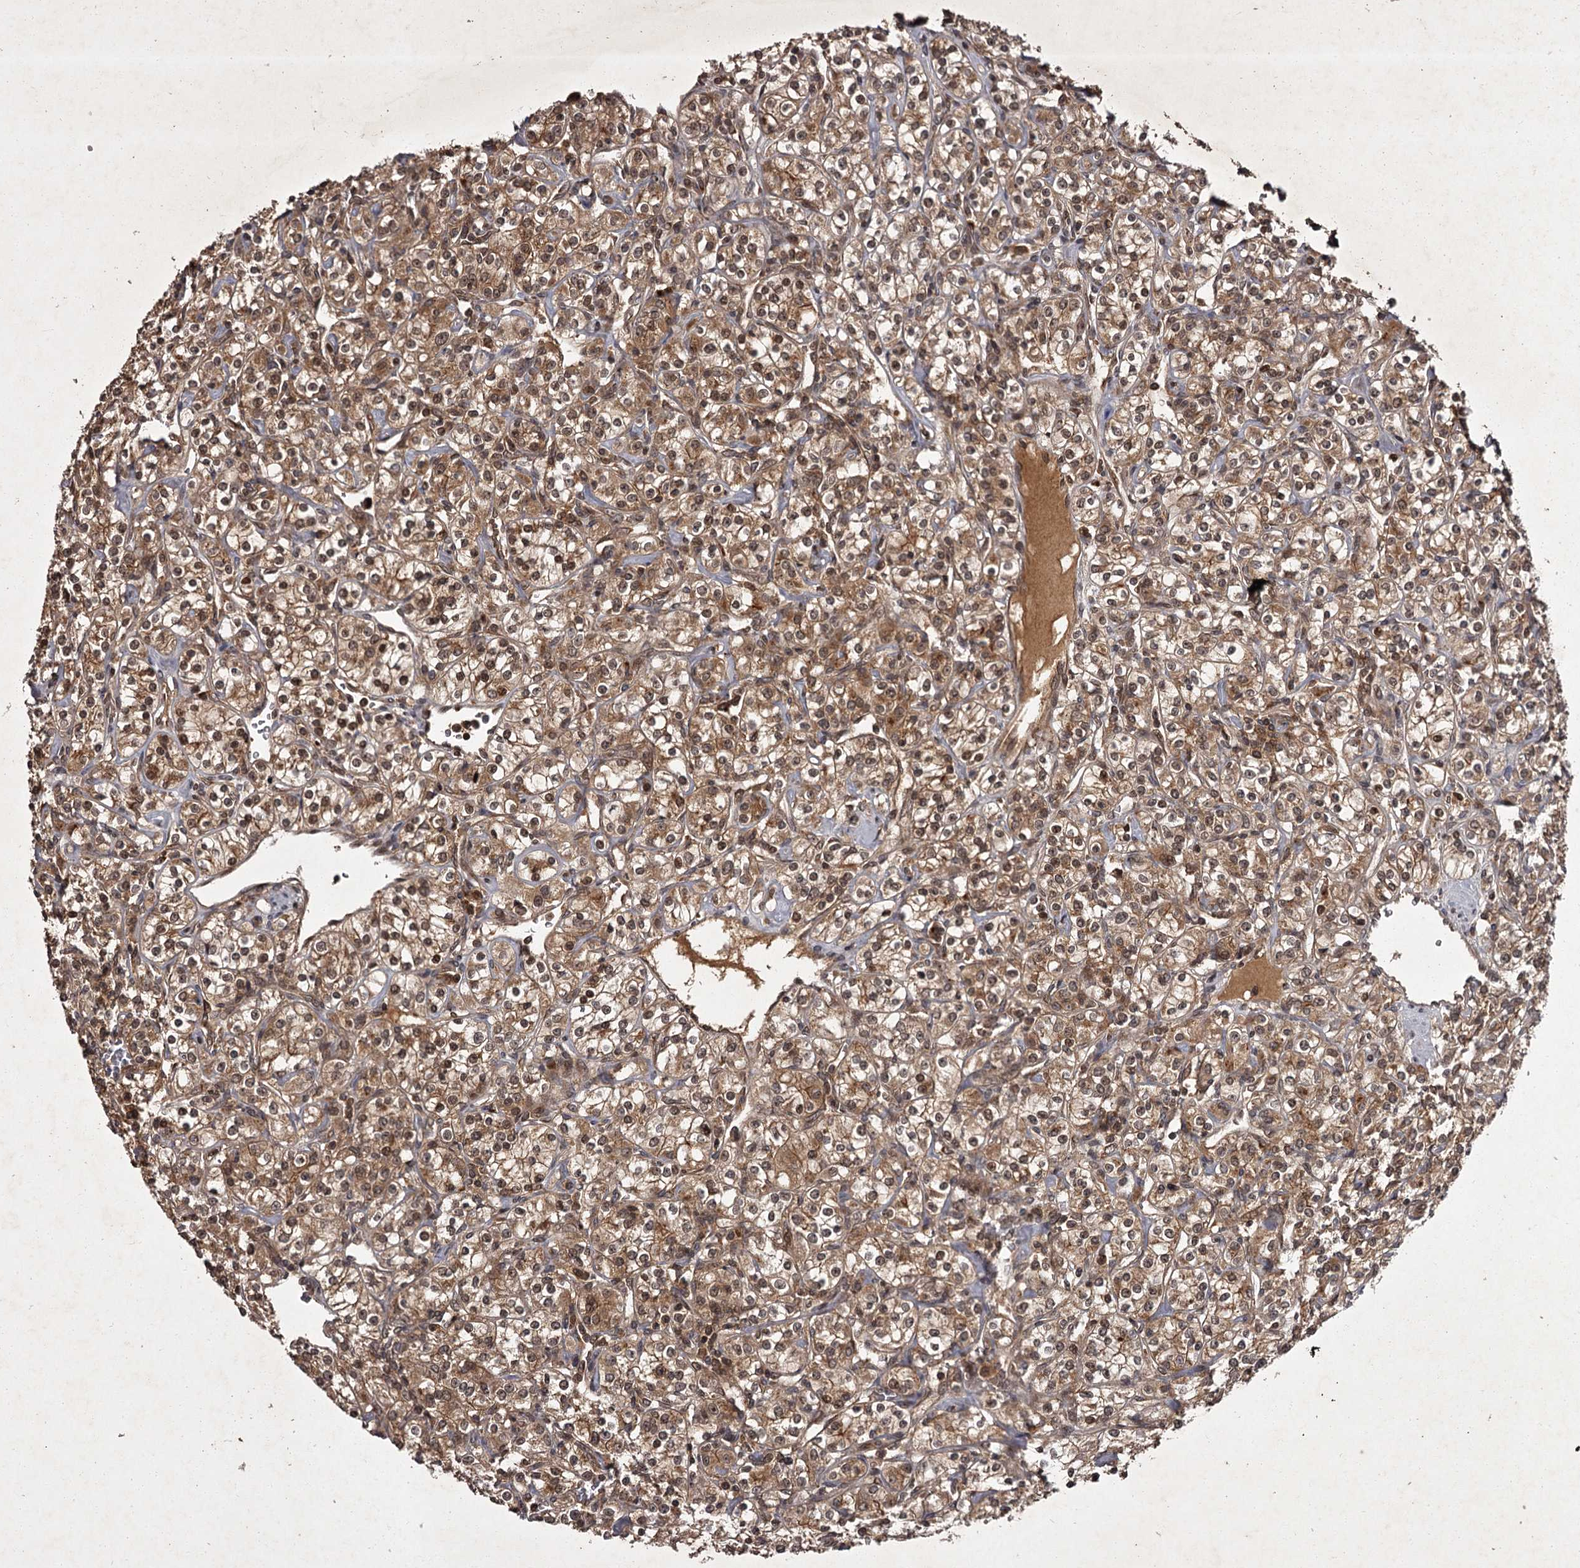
{"staining": {"intensity": "moderate", "quantity": ">75%", "location": "cytoplasmic/membranous"}, "tissue": "renal cancer", "cell_type": "Tumor cells", "image_type": "cancer", "snomed": [{"axis": "morphology", "description": "Adenocarcinoma, NOS"}, {"axis": "topography", "description": "Kidney"}], "caption": "Renal cancer stained with a brown dye exhibits moderate cytoplasmic/membranous positive positivity in about >75% of tumor cells.", "gene": "TBC1D23", "patient": {"sex": "male", "age": 77}}